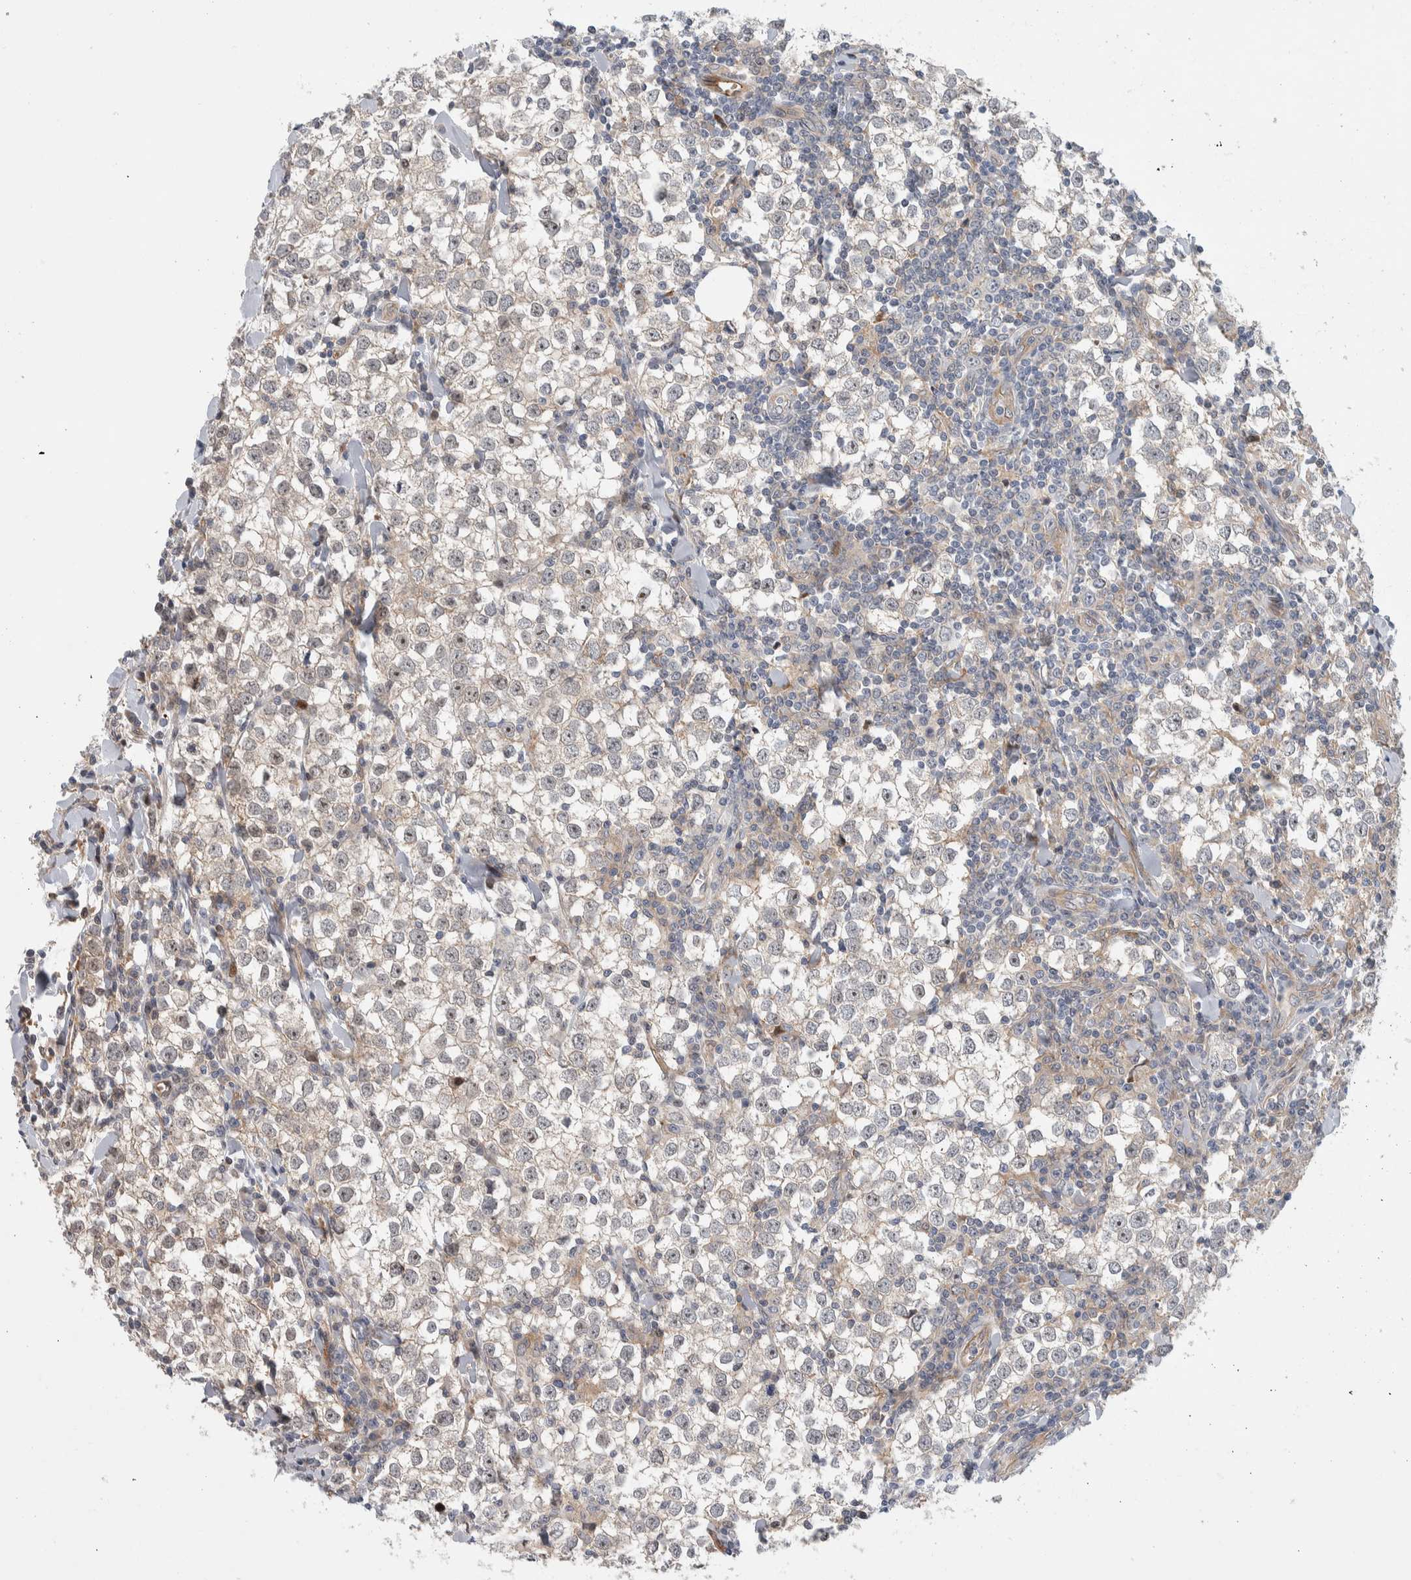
{"staining": {"intensity": "weak", "quantity": "<25%", "location": "nuclear"}, "tissue": "testis cancer", "cell_type": "Tumor cells", "image_type": "cancer", "snomed": [{"axis": "morphology", "description": "Seminoma, NOS"}, {"axis": "morphology", "description": "Carcinoma, Embryonal, NOS"}, {"axis": "topography", "description": "Testis"}], "caption": "This photomicrograph is of testis cancer (embryonal carcinoma) stained with immunohistochemistry (IHC) to label a protein in brown with the nuclei are counter-stained blue. There is no positivity in tumor cells. (DAB (3,3'-diaminobenzidine) immunohistochemistry (IHC) with hematoxylin counter stain).", "gene": "MSL1", "patient": {"sex": "male", "age": 36}}